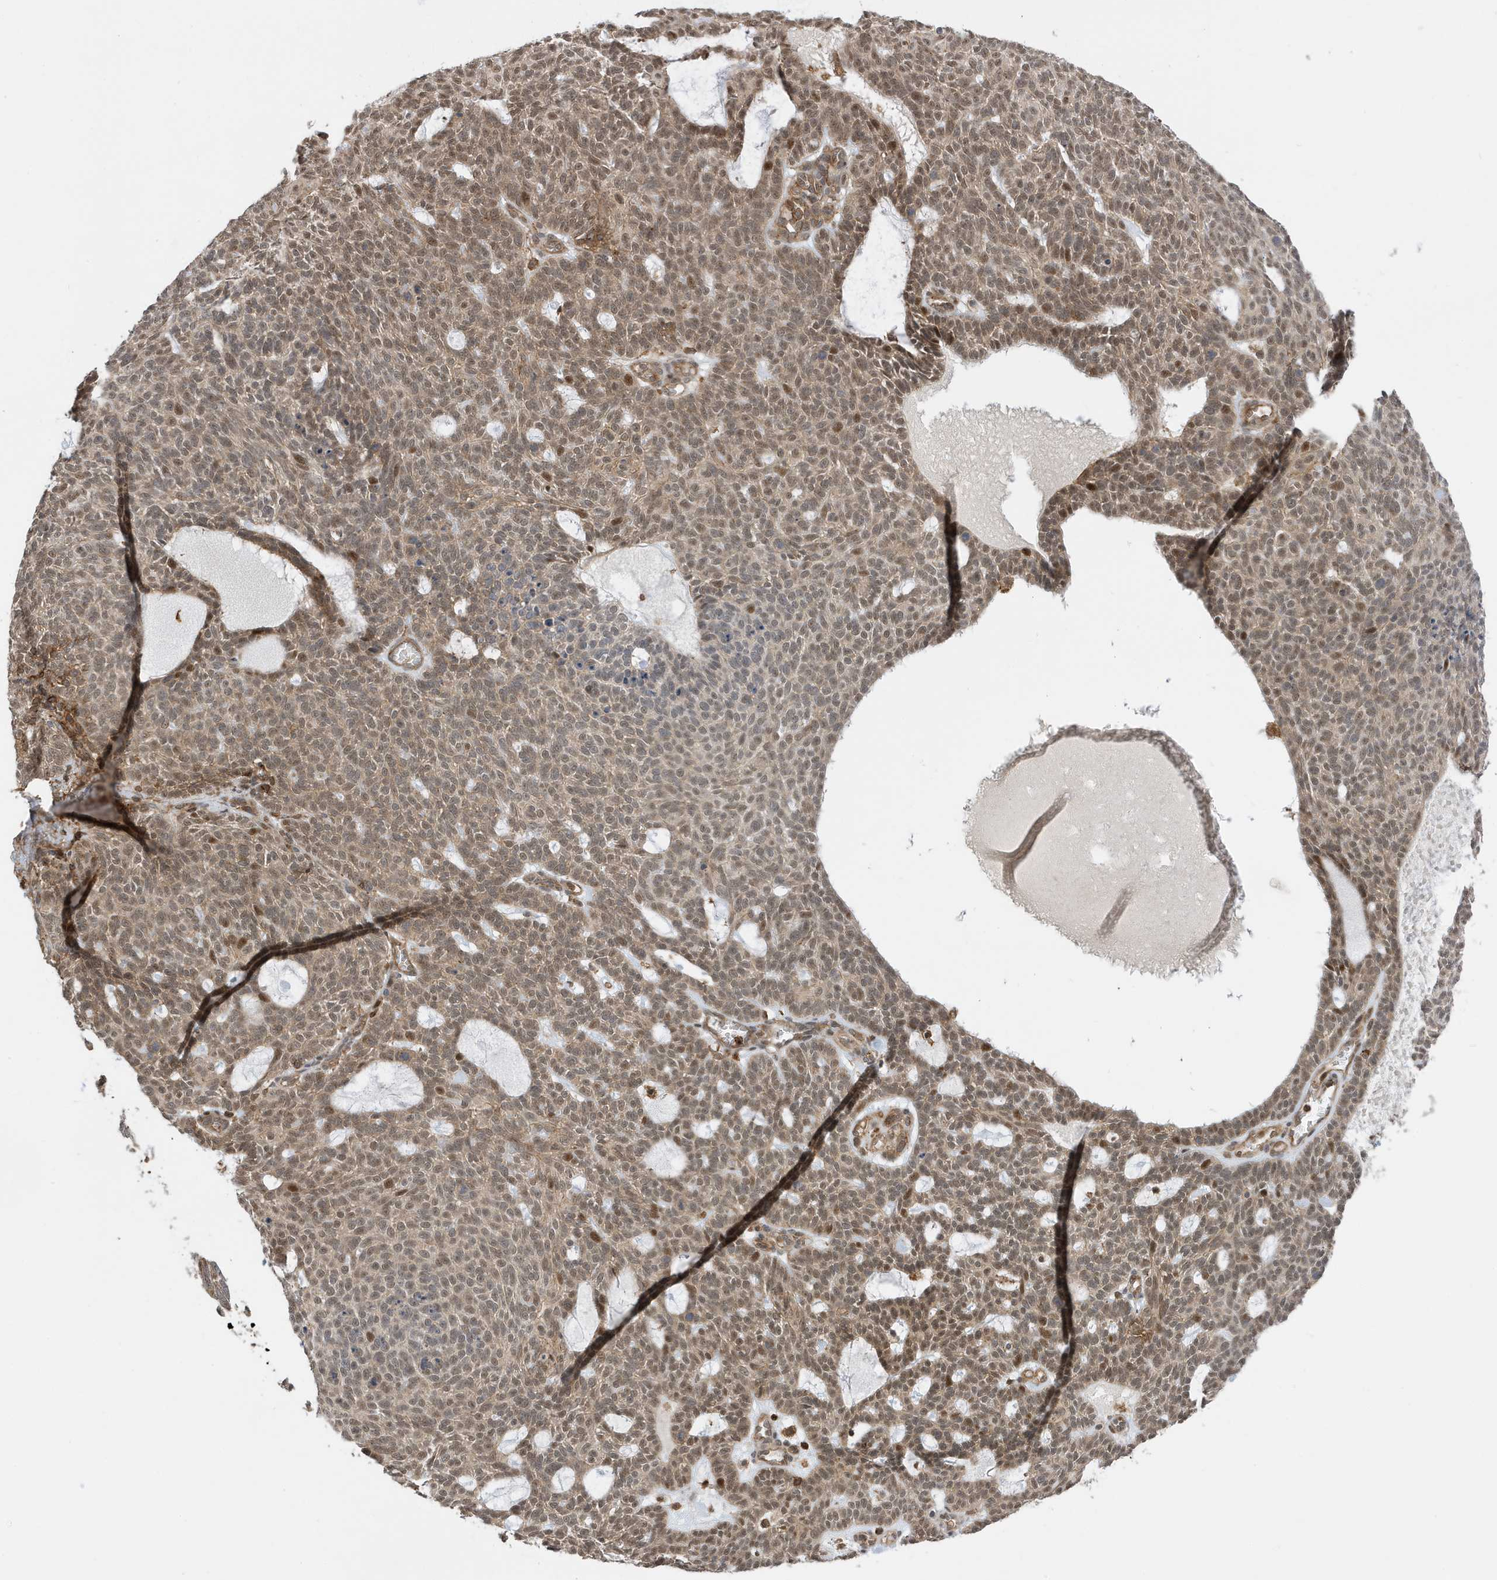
{"staining": {"intensity": "moderate", "quantity": ">75%", "location": "cytoplasmic/membranous,nuclear"}, "tissue": "skin cancer", "cell_type": "Tumor cells", "image_type": "cancer", "snomed": [{"axis": "morphology", "description": "Squamous cell carcinoma, NOS"}, {"axis": "topography", "description": "Skin"}], "caption": "High-power microscopy captured an IHC image of skin squamous cell carcinoma, revealing moderate cytoplasmic/membranous and nuclear positivity in about >75% of tumor cells. (Stains: DAB (3,3'-diaminobenzidine) in brown, nuclei in blue, Microscopy: brightfield microscopy at high magnification).", "gene": "TATDN3", "patient": {"sex": "female", "age": 90}}